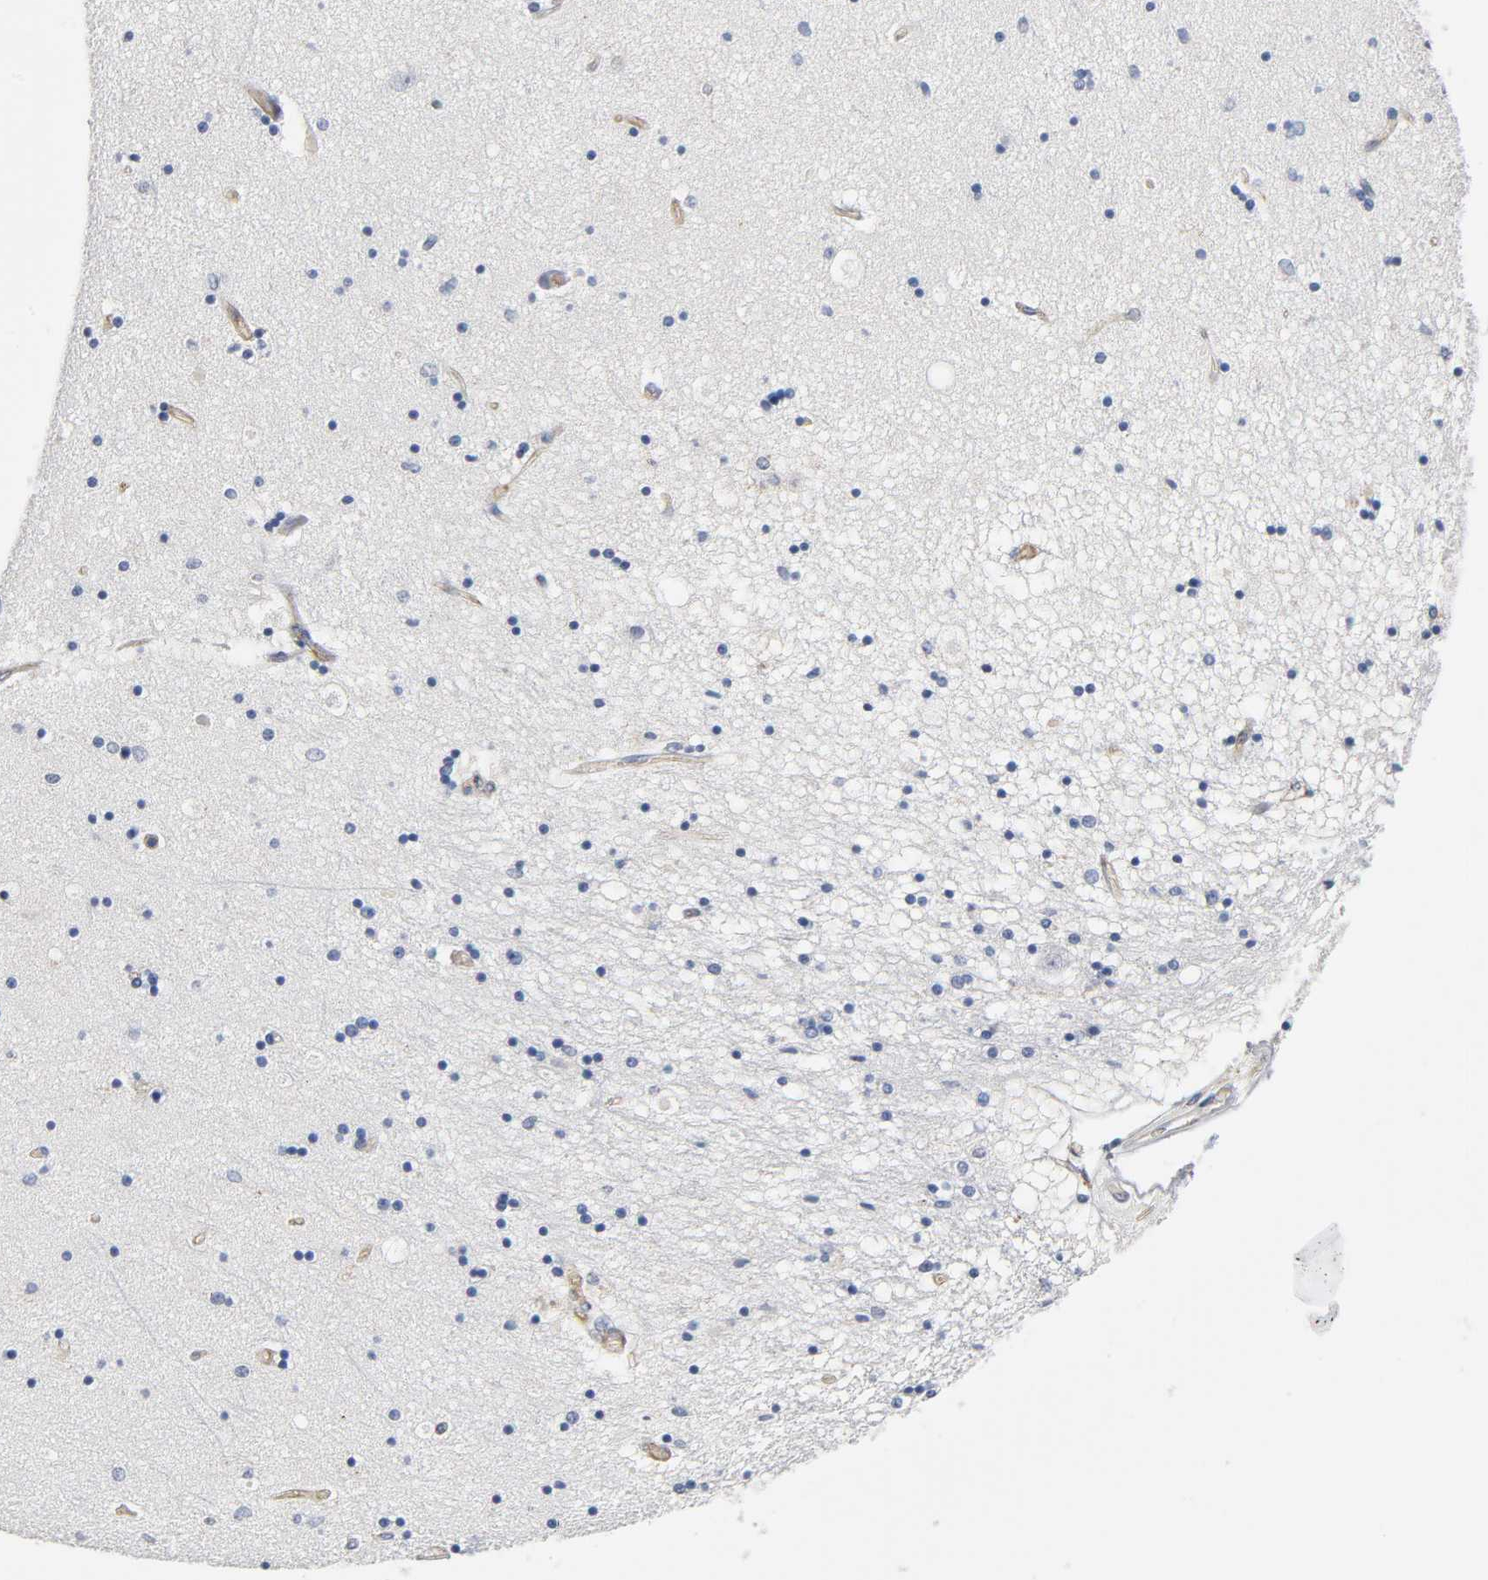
{"staining": {"intensity": "negative", "quantity": "none", "location": "none"}, "tissue": "hippocampus", "cell_type": "Glial cells", "image_type": "normal", "snomed": [{"axis": "morphology", "description": "Normal tissue, NOS"}, {"axis": "topography", "description": "Hippocampus"}], "caption": "Glial cells are negative for brown protein staining in normal hippocampus. (Brightfield microscopy of DAB immunohistochemistry (IHC) at high magnification).", "gene": "CD2AP", "patient": {"sex": "female", "age": 54}}